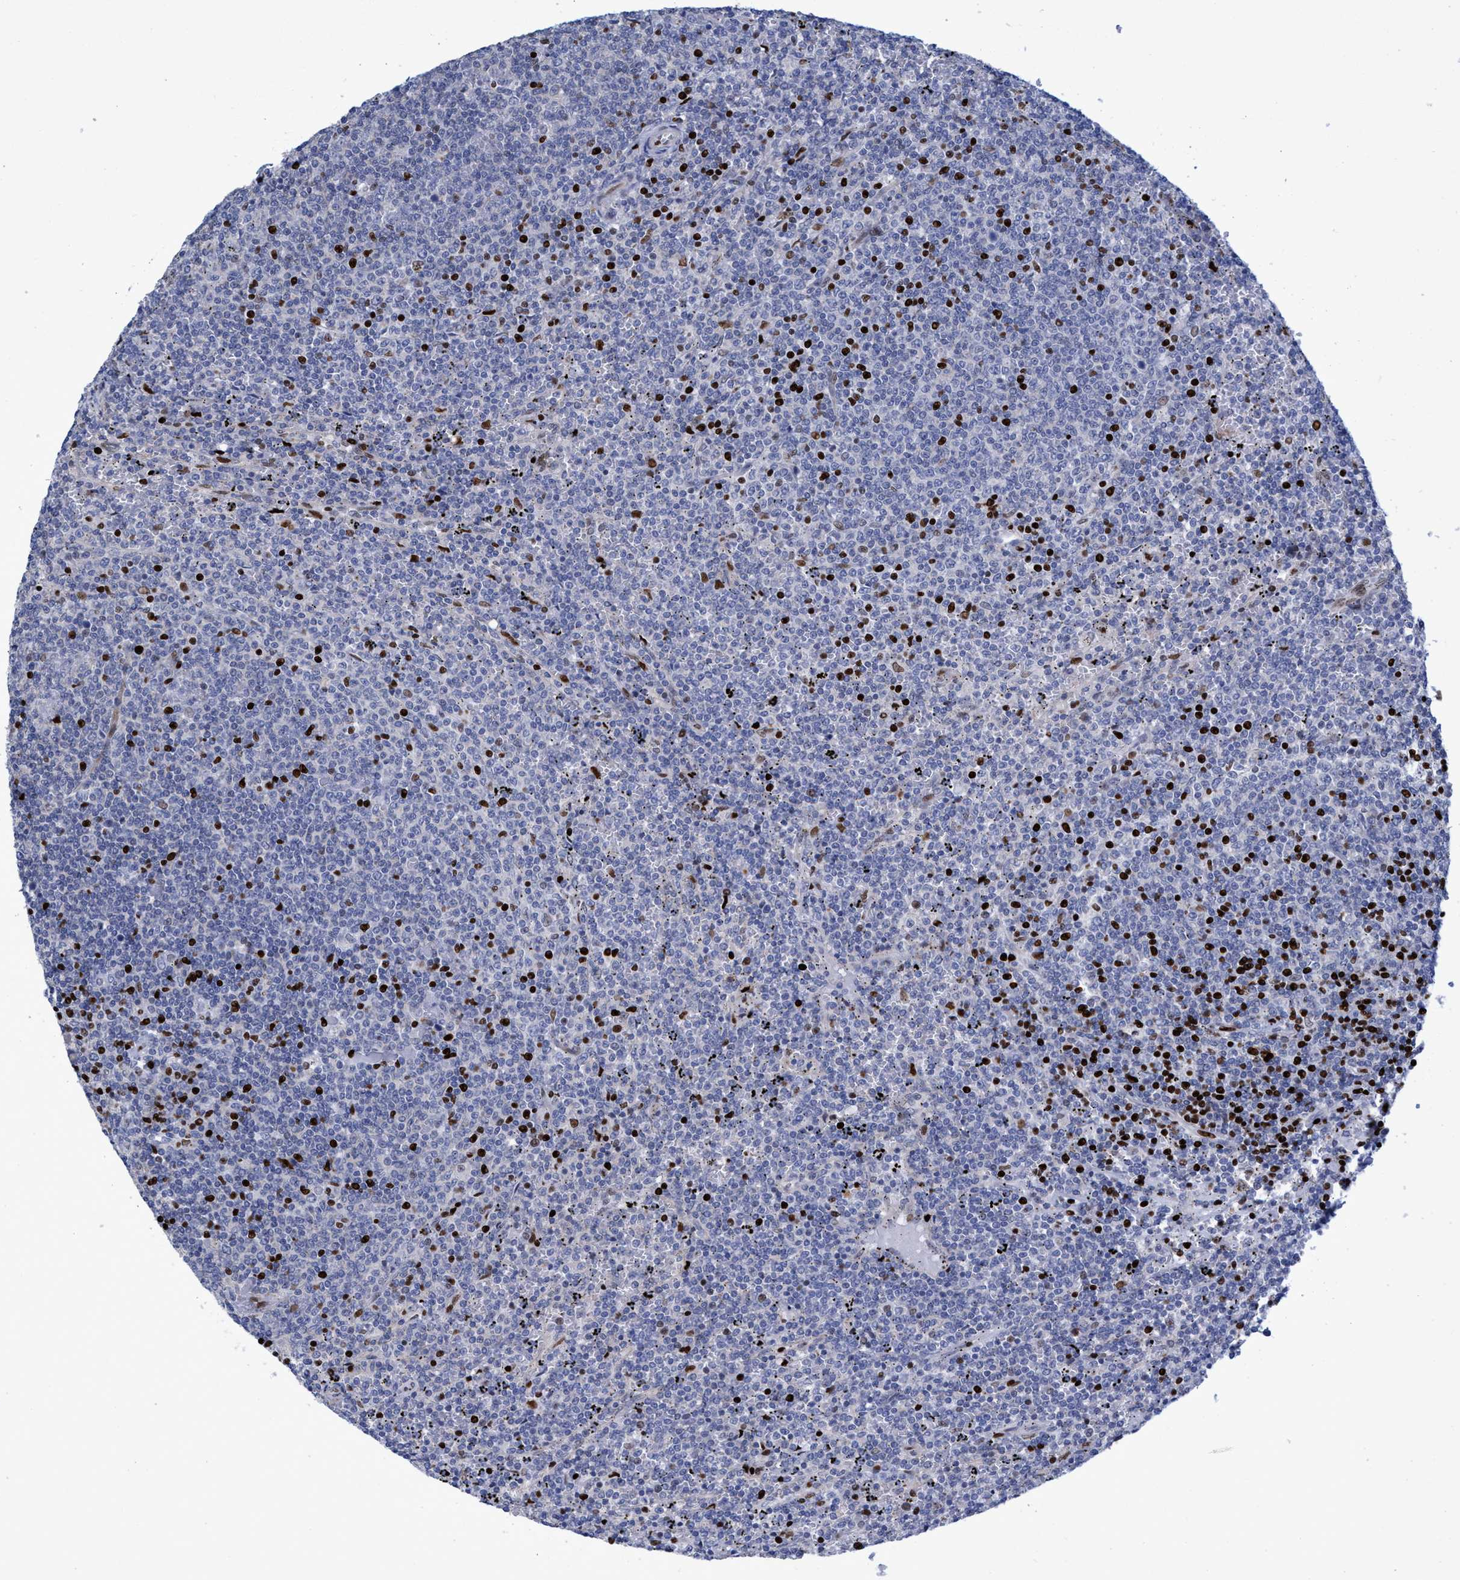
{"staining": {"intensity": "strong", "quantity": "<25%", "location": "nuclear"}, "tissue": "lymphoma", "cell_type": "Tumor cells", "image_type": "cancer", "snomed": [{"axis": "morphology", "description": "Malignant lymphoma, non-Hodgkin's type, Low grade"}, {"axis": "topography", "description": "Spleen"}], "caption": "Immunohistochemistry (IHC) (DAB) staining of human low-grade malignant lymphoma, non-Hodgkin's type displays strong nuclear protein staining in approximately <25% of tumor cells.", "gene": "R3HCC1", "patient": {"sex": "female", "age": 50}}